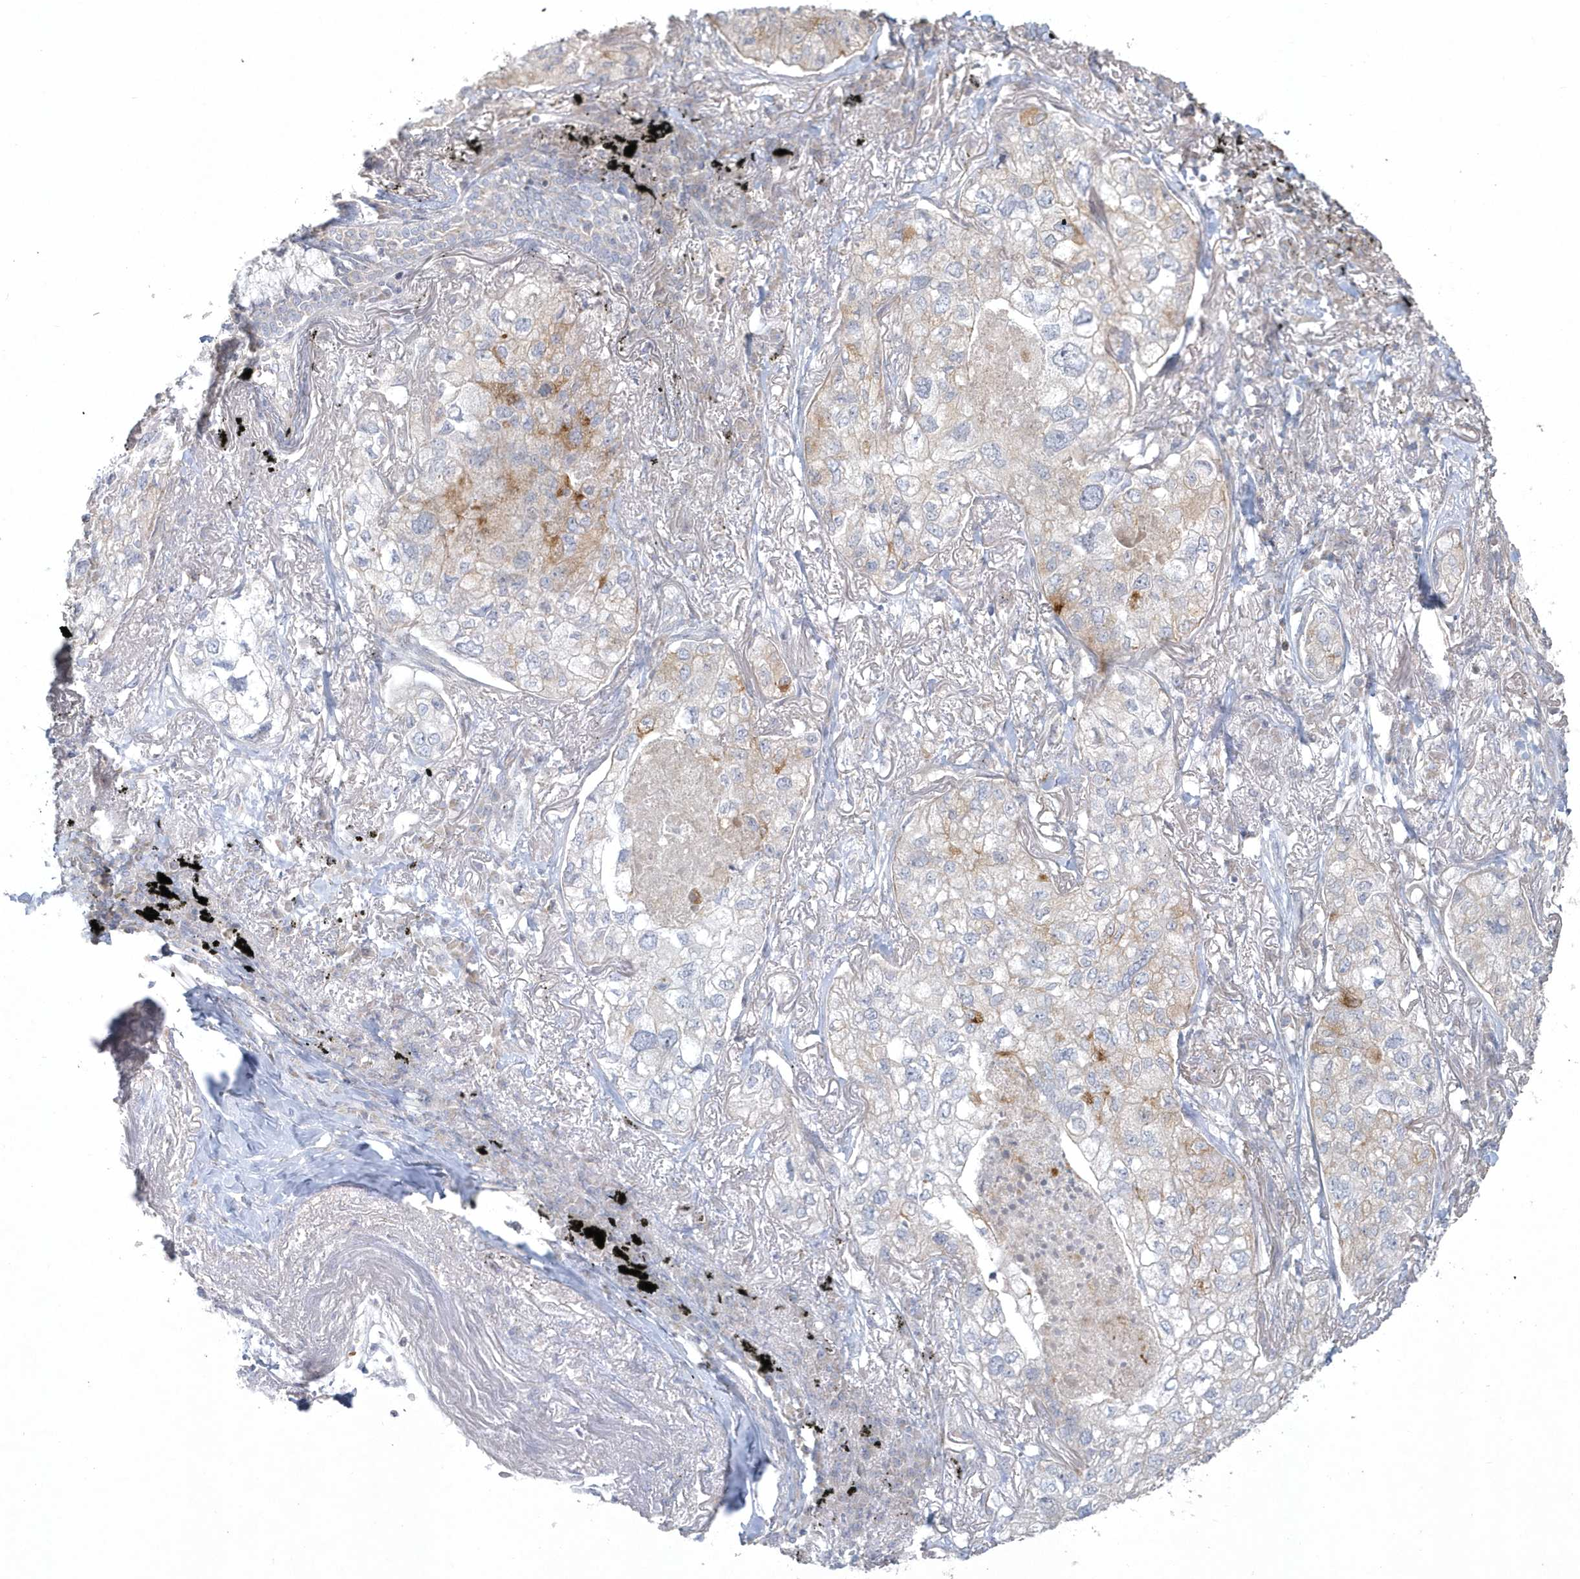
{"staining": {"intensity": "weak", "quantity": "<25%", "location": "cytoplasmic/membranous"}, "tissue": "lung cancer", "cell_type": "Tumor cells", "image_type": "cancer", "snomed": [{"axis": "morphology", "description": "Adenocarcinoma, NOS"}, {"axis": "topography", "description": "Lung"}], "caption": "Immunohistochemistry (IHC) of adenocarcinoma (lung) shows no staining in tumor cells.", "gene": "BLTP3A", "patient": {"sex": "male", "age": 65}}